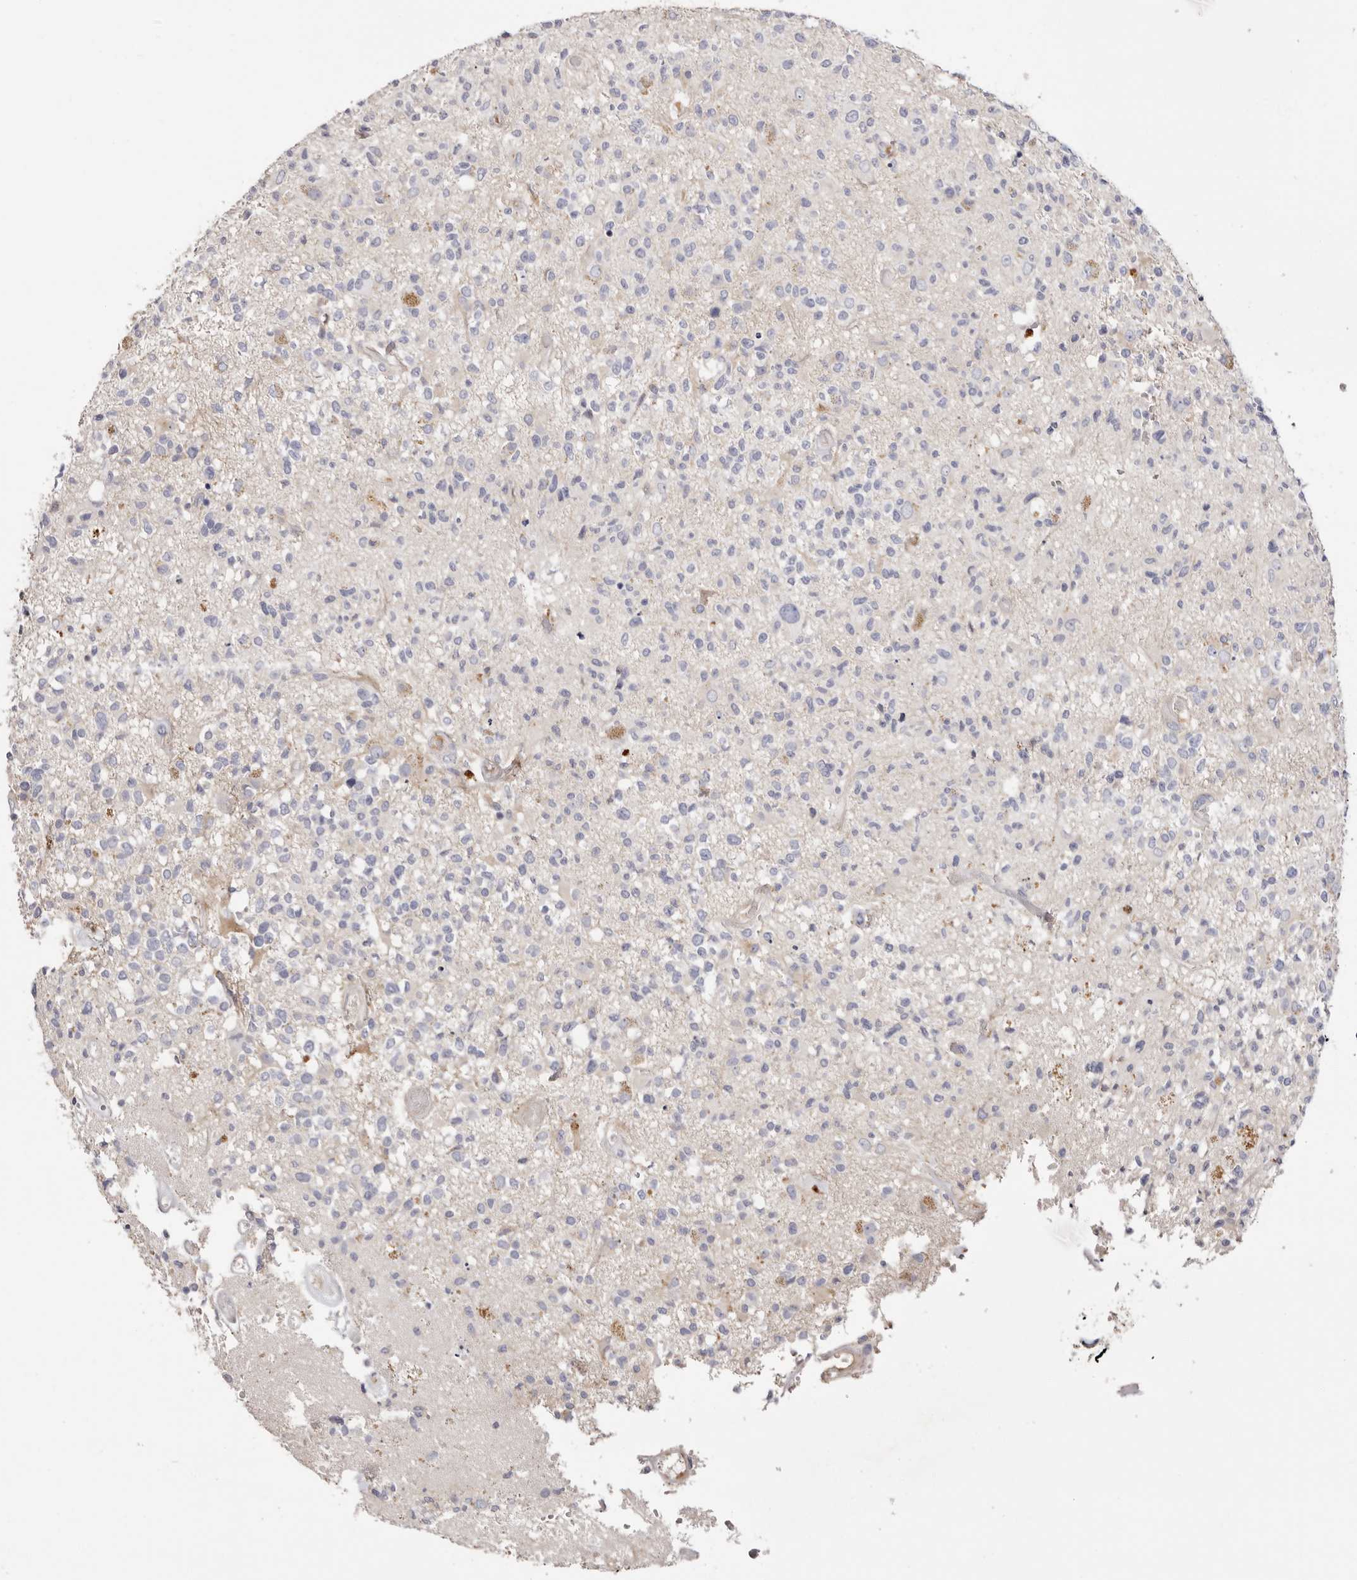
{"staining": {"intensity": "negative", "quantity": "none", "location": "none"}, "tissue": "glioma", "cell_type": "Tumor cells", "image_type": "cancer", "snomed": [{"axis": "morphology", "description": "Glioma, malignant, High grade"}, {"axis": "morphology", "description": "Glioblastoma, NOS"}, {"axis": "topography", "description": "Brain"}], "caption": "This is a micrograph of IHC staining of glioma, which shows no expression in tumor cells. Brightfield microscopy of IHC stained with DAB (3,3'-diaminobenzidine) (brown) and hematoxylin (blue), captured at high magnification.", "gene": "STK16", "patient": {"sex": "male", "age": 60}}